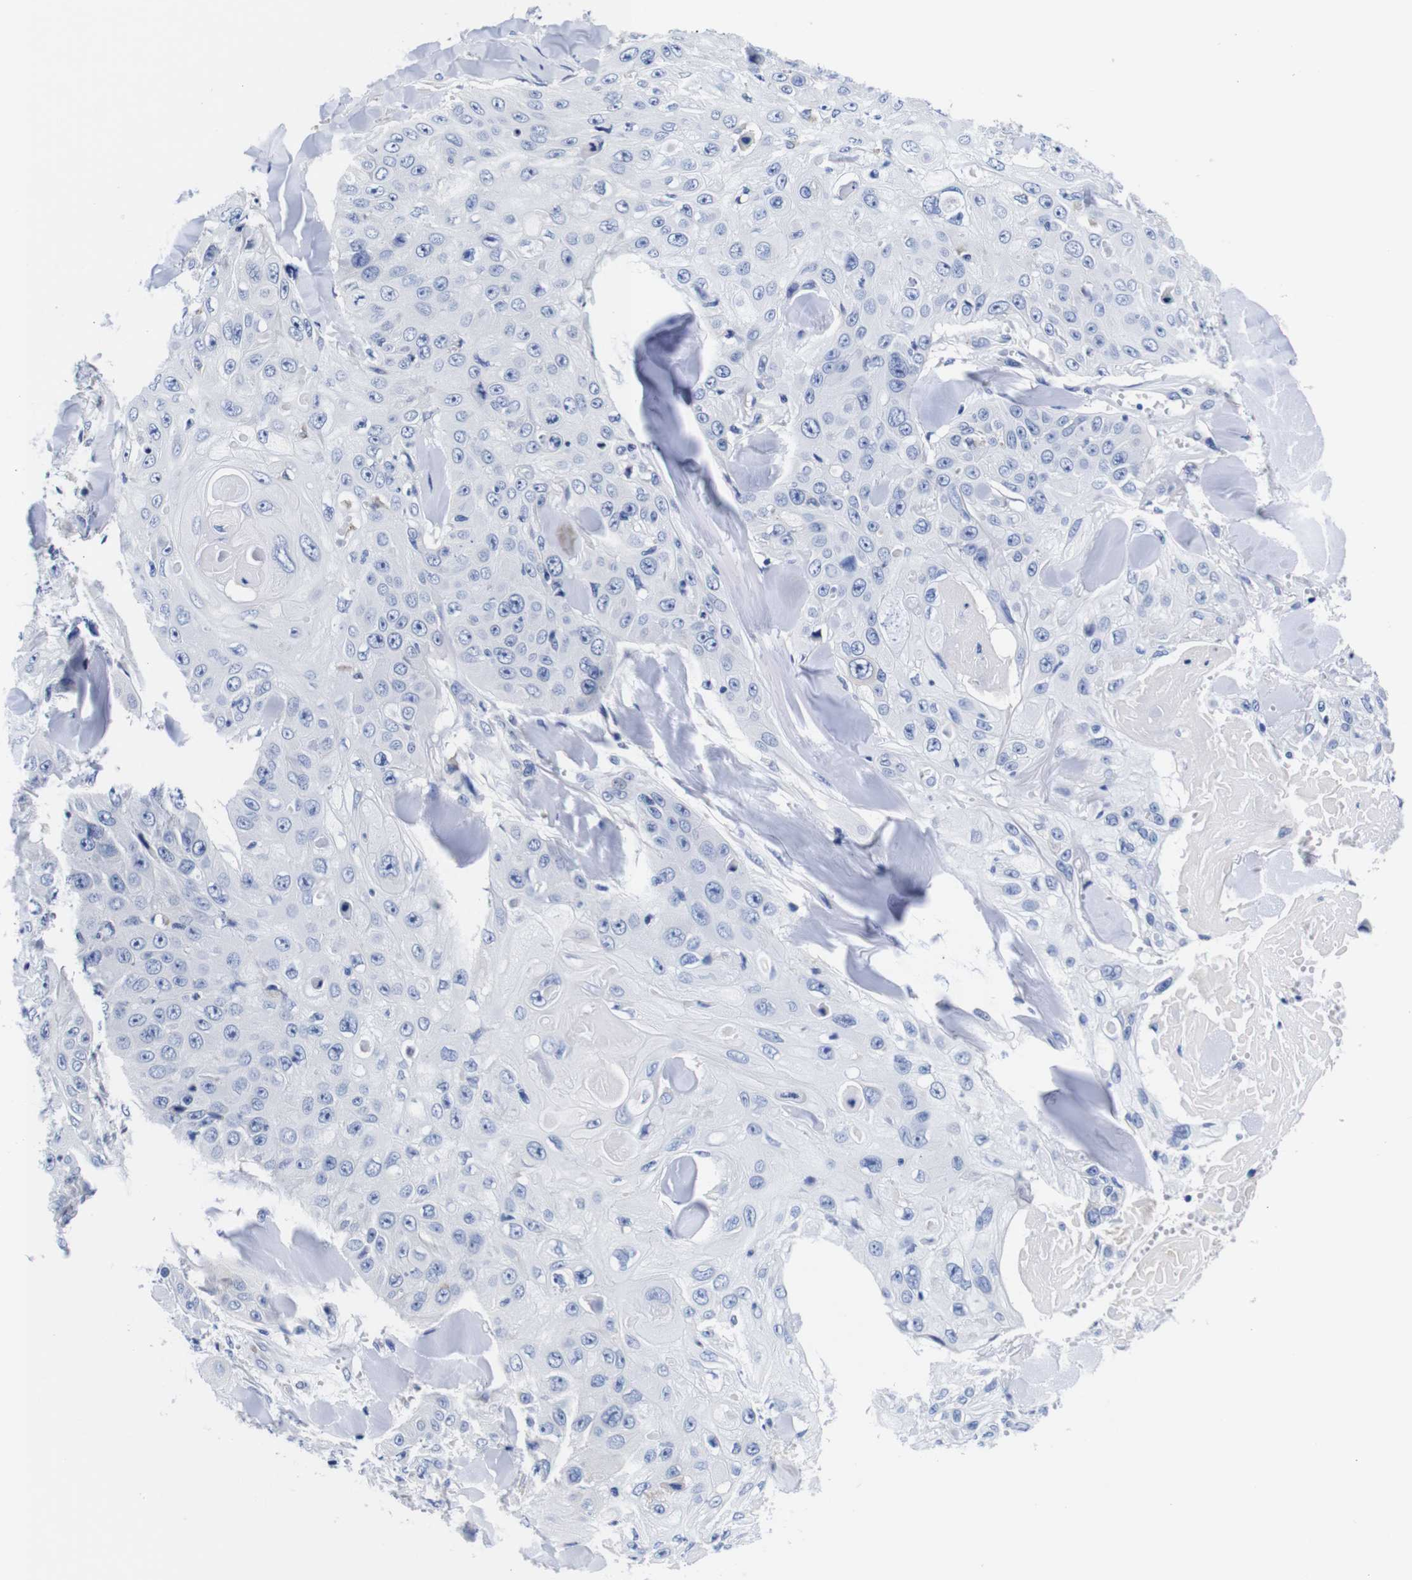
{"staining": {"intensity": "negative", "quantity": "none", "location": "none"}, "tissue": "skin cancer", "cell_type": "Tumor cells", "image_type": "cancer", "snomed": [{"axis": "morphology", "description": "Squamous cell carcinoma, NOS"}, {"axis": "topography", "description": "Skin"}], "caption": "Skin cancer (squamous cell carcinoma) was stained to show a protein in brown. There is no significant staining in tumor cells.", "gene": "CLEC4G", "patient": {"sex": "male", "age": 86}}